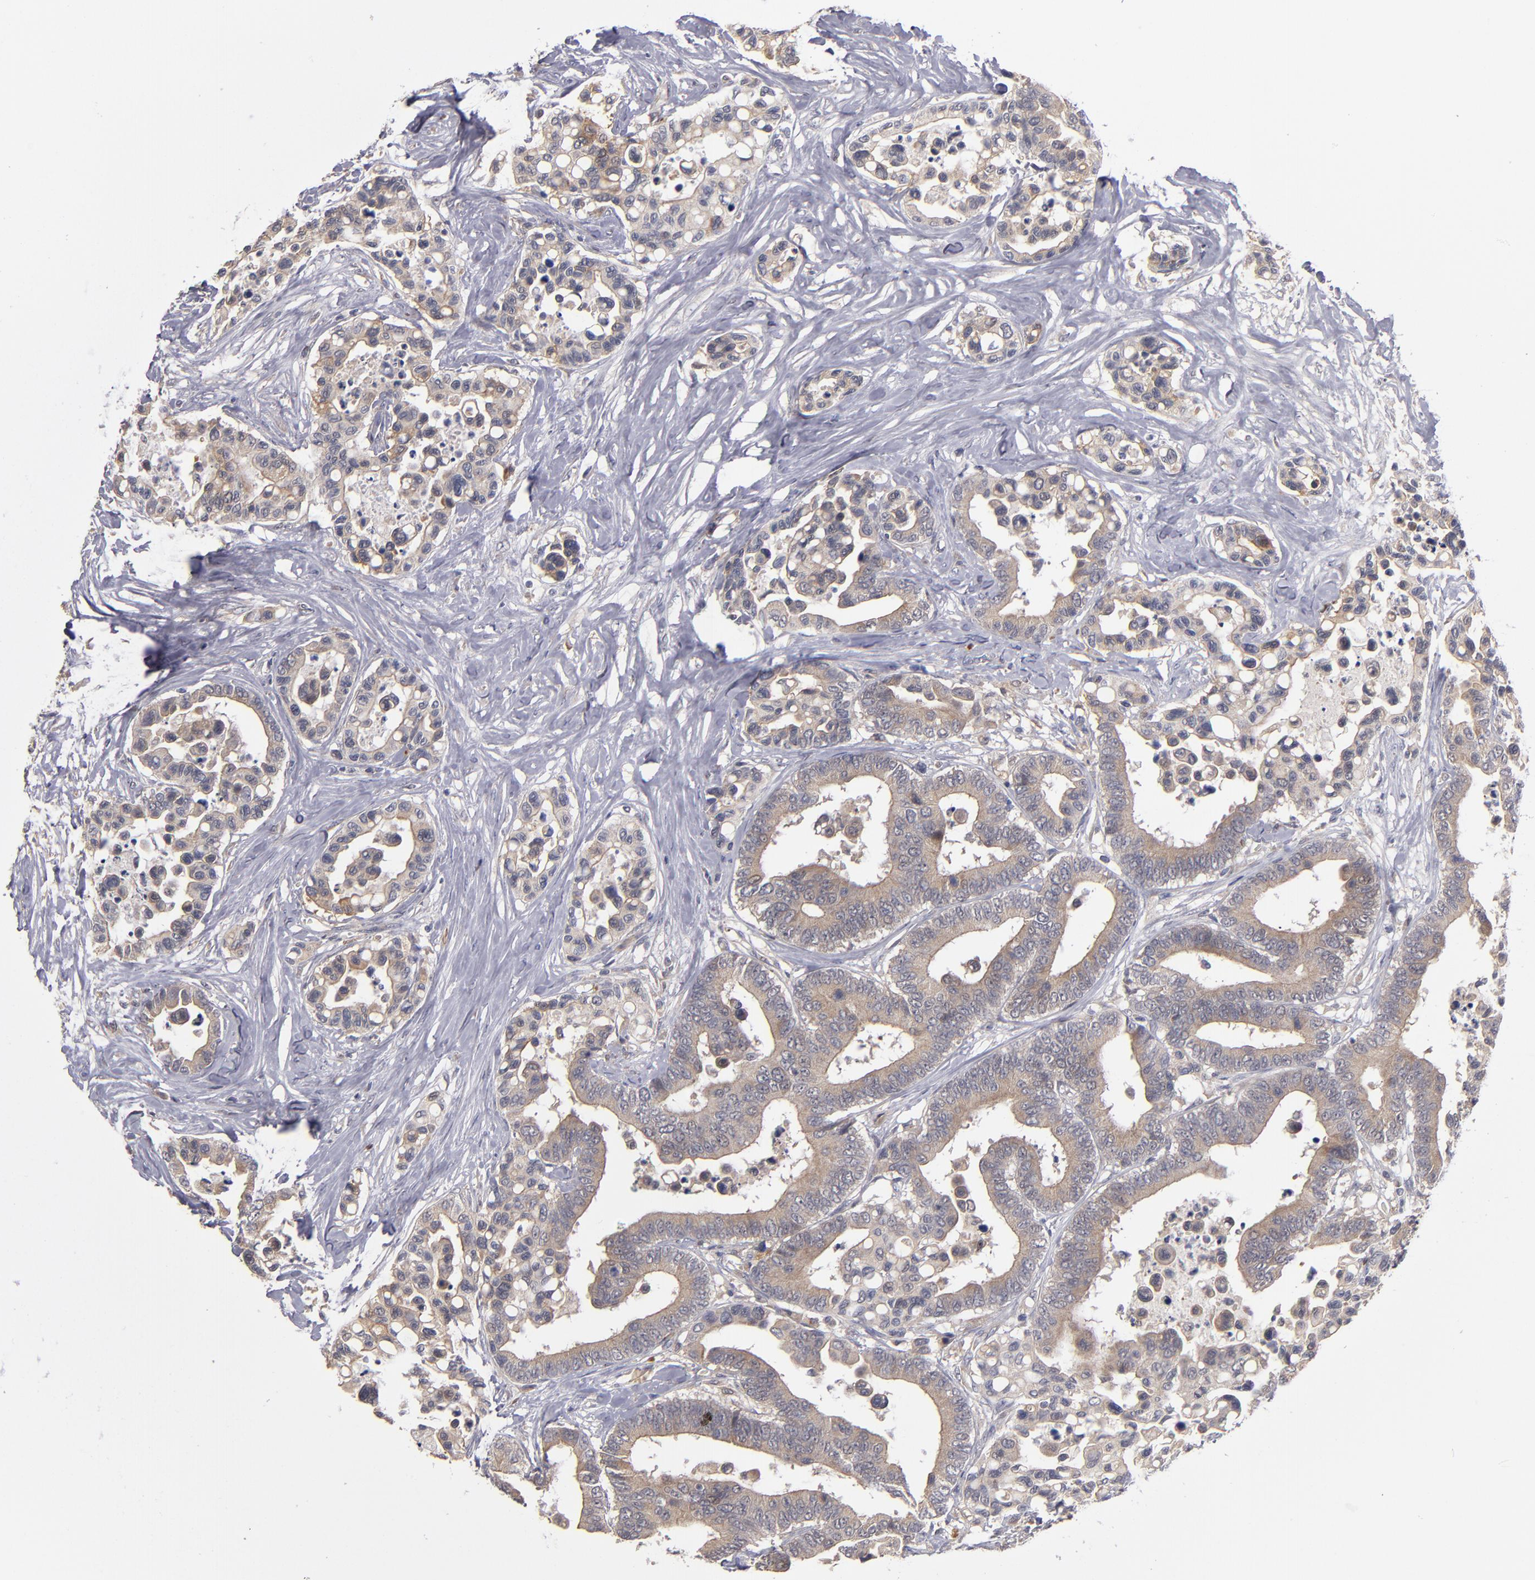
{"staining": {"intensity": "moderate", "quantity": ">75%", "location": "cytoplasmic/membranous"}, "tissue": "colorectal cancer", "cell_type": "Tumor cells", "image_type": "cancer", "snomed": [{"axis": "morphology", "description": "Adenocarcinoma, NOS"}, {"axis": "topography", "description": "Colon"}], "caption": "Immunohistochemical staining of human colorectal adenocarcinoma demonstrates medium levels of moderate cytoplasmic/membranous protein expression in approximately >75% of tumor cells.", "gene": "EXD2", "patient": {"sex": "male", "age": 82}}